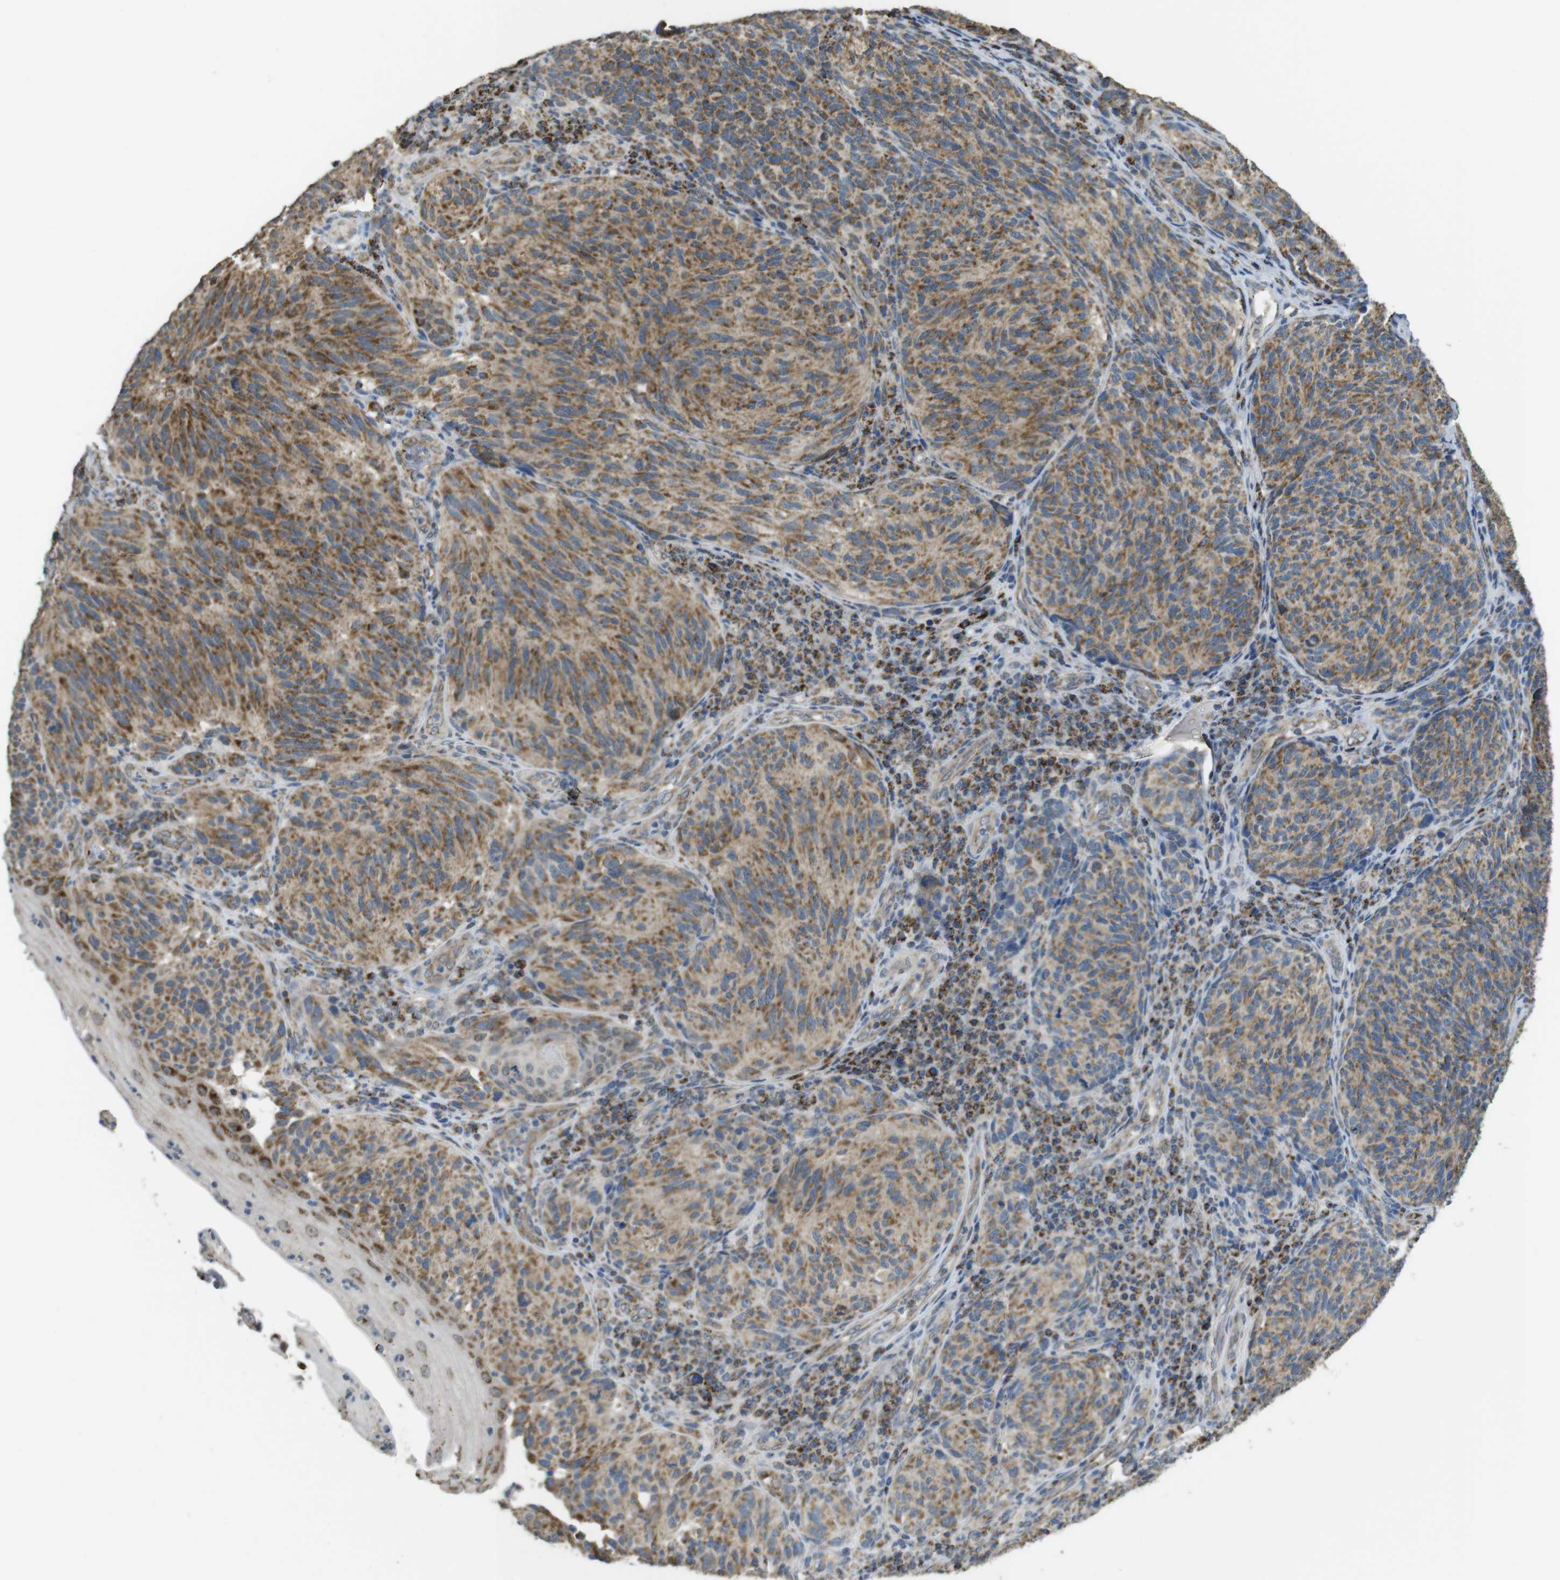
{"staining": {"intensity": "moderate", "quantity": ">75%", "location": "cytoplasmic/membranous"}, "tissue": "melanoma", "cell_type": "Tumor cells", "image_type": "cancer", "snomed": [{"axis": "morphology", "description": "Malignant melanoma, NOS"}, {"axis": "topography", "description": "Skin"}], "caption": "Moderate cytoplasmic/membranous protein expression is identified in approximately >75% of tumor cells in melanoma.", "gene": "CALHM2", "patient": {"sex": "female", "age": 73}}